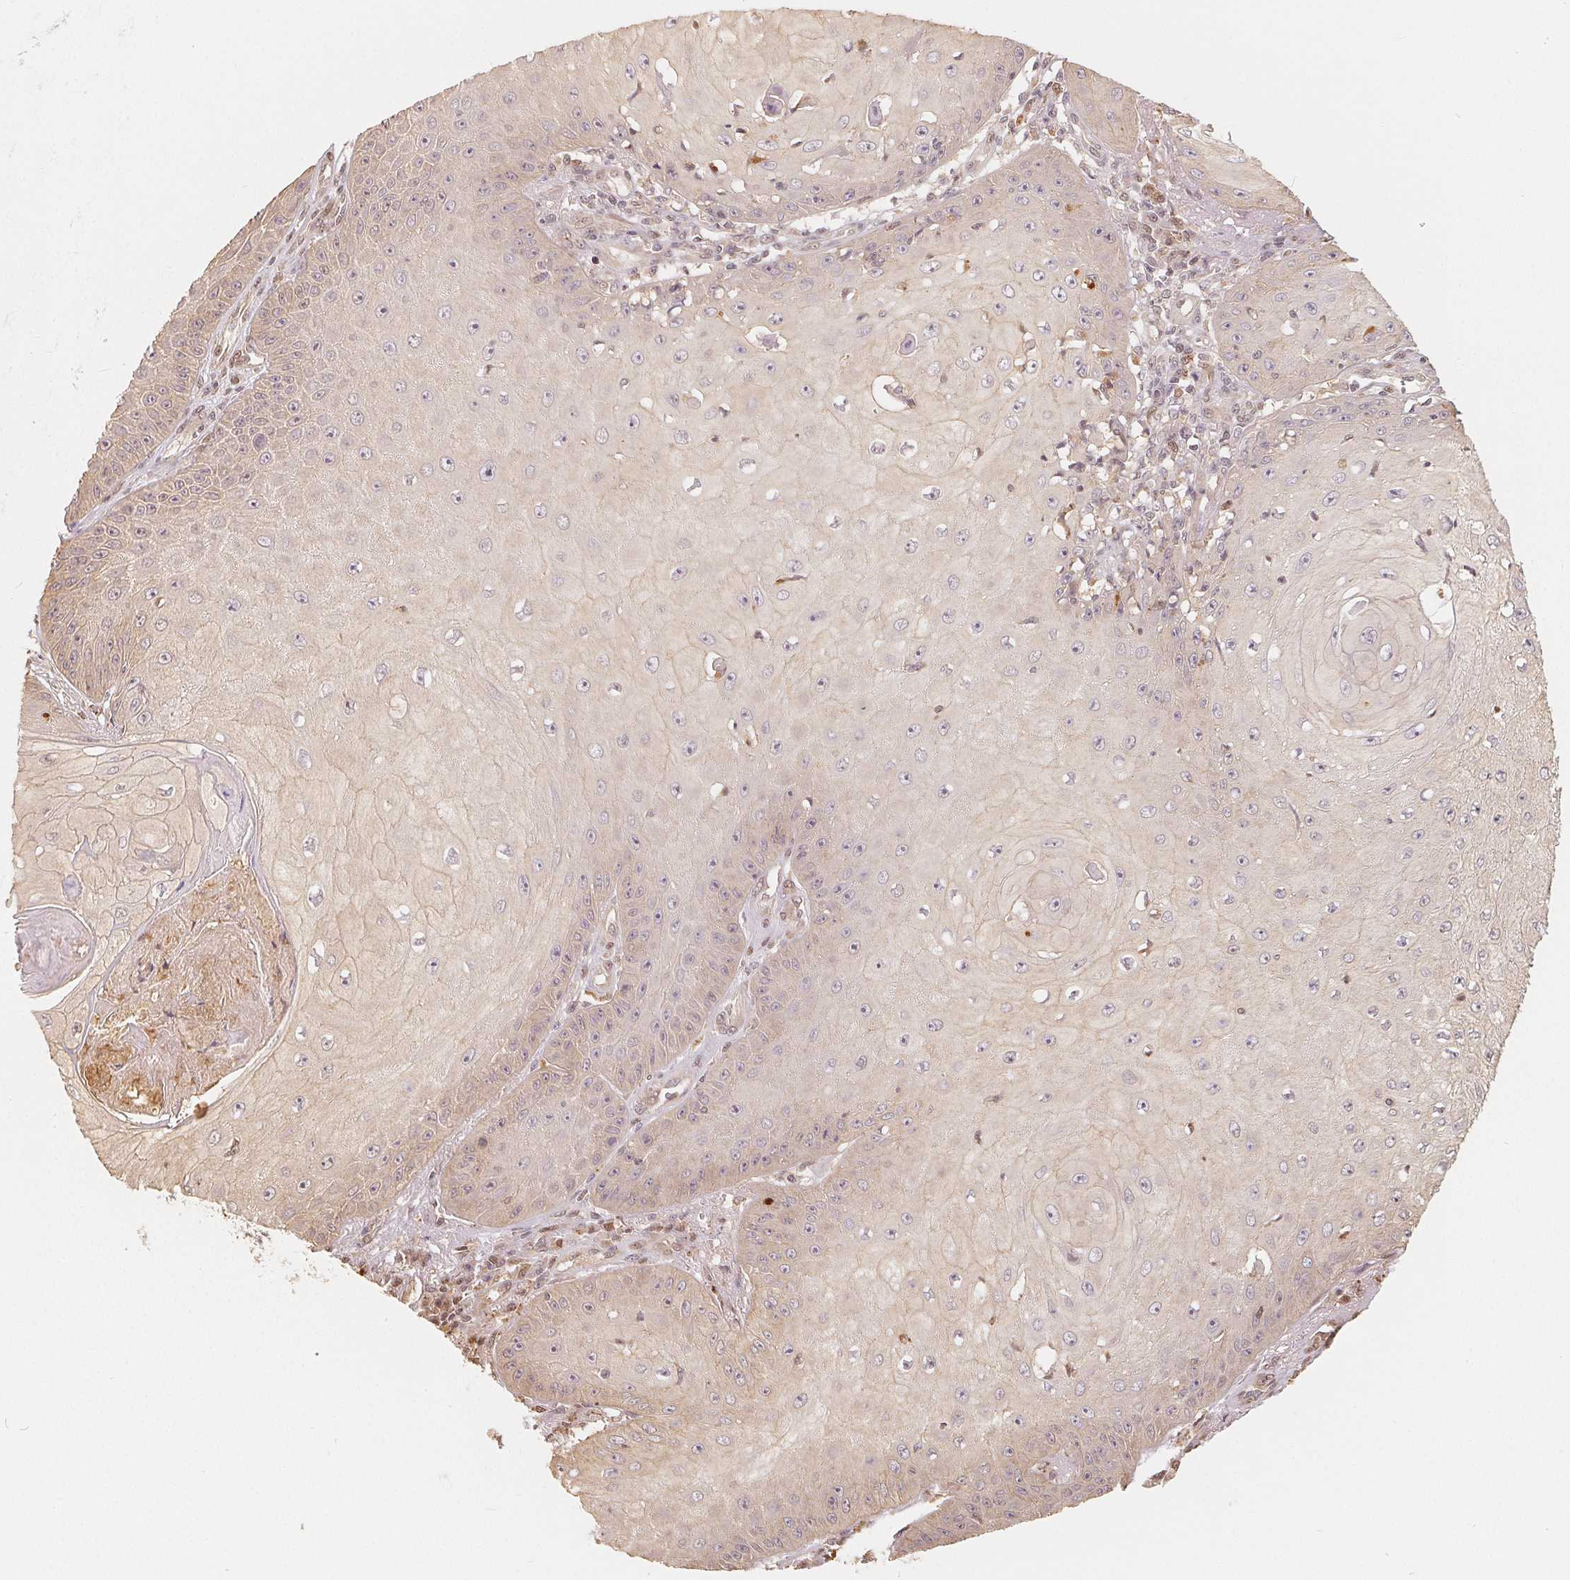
{"staining": {"intensity": "weak", "quantity": "25%-75%", "location": "cytoplasmic/membranous"}, "tissue": "skin cancer", "cell_type": "Tumor cells", "image_type": "cancer", "snomed": [{"axis": "morphology", "description": "Squamous cell carcinoma, NOS"}, {"axis": "topography", "description": "Skin"}], "caption": "Skin cancer (squamous cell carcinoma) stained with a brown dye reveals weak cytoplasmic/membranous positive positivity in approximately 25%-75% of tumor cells.", "gene": "GUSB", "patient": {"sex": "male", "age": 70}}